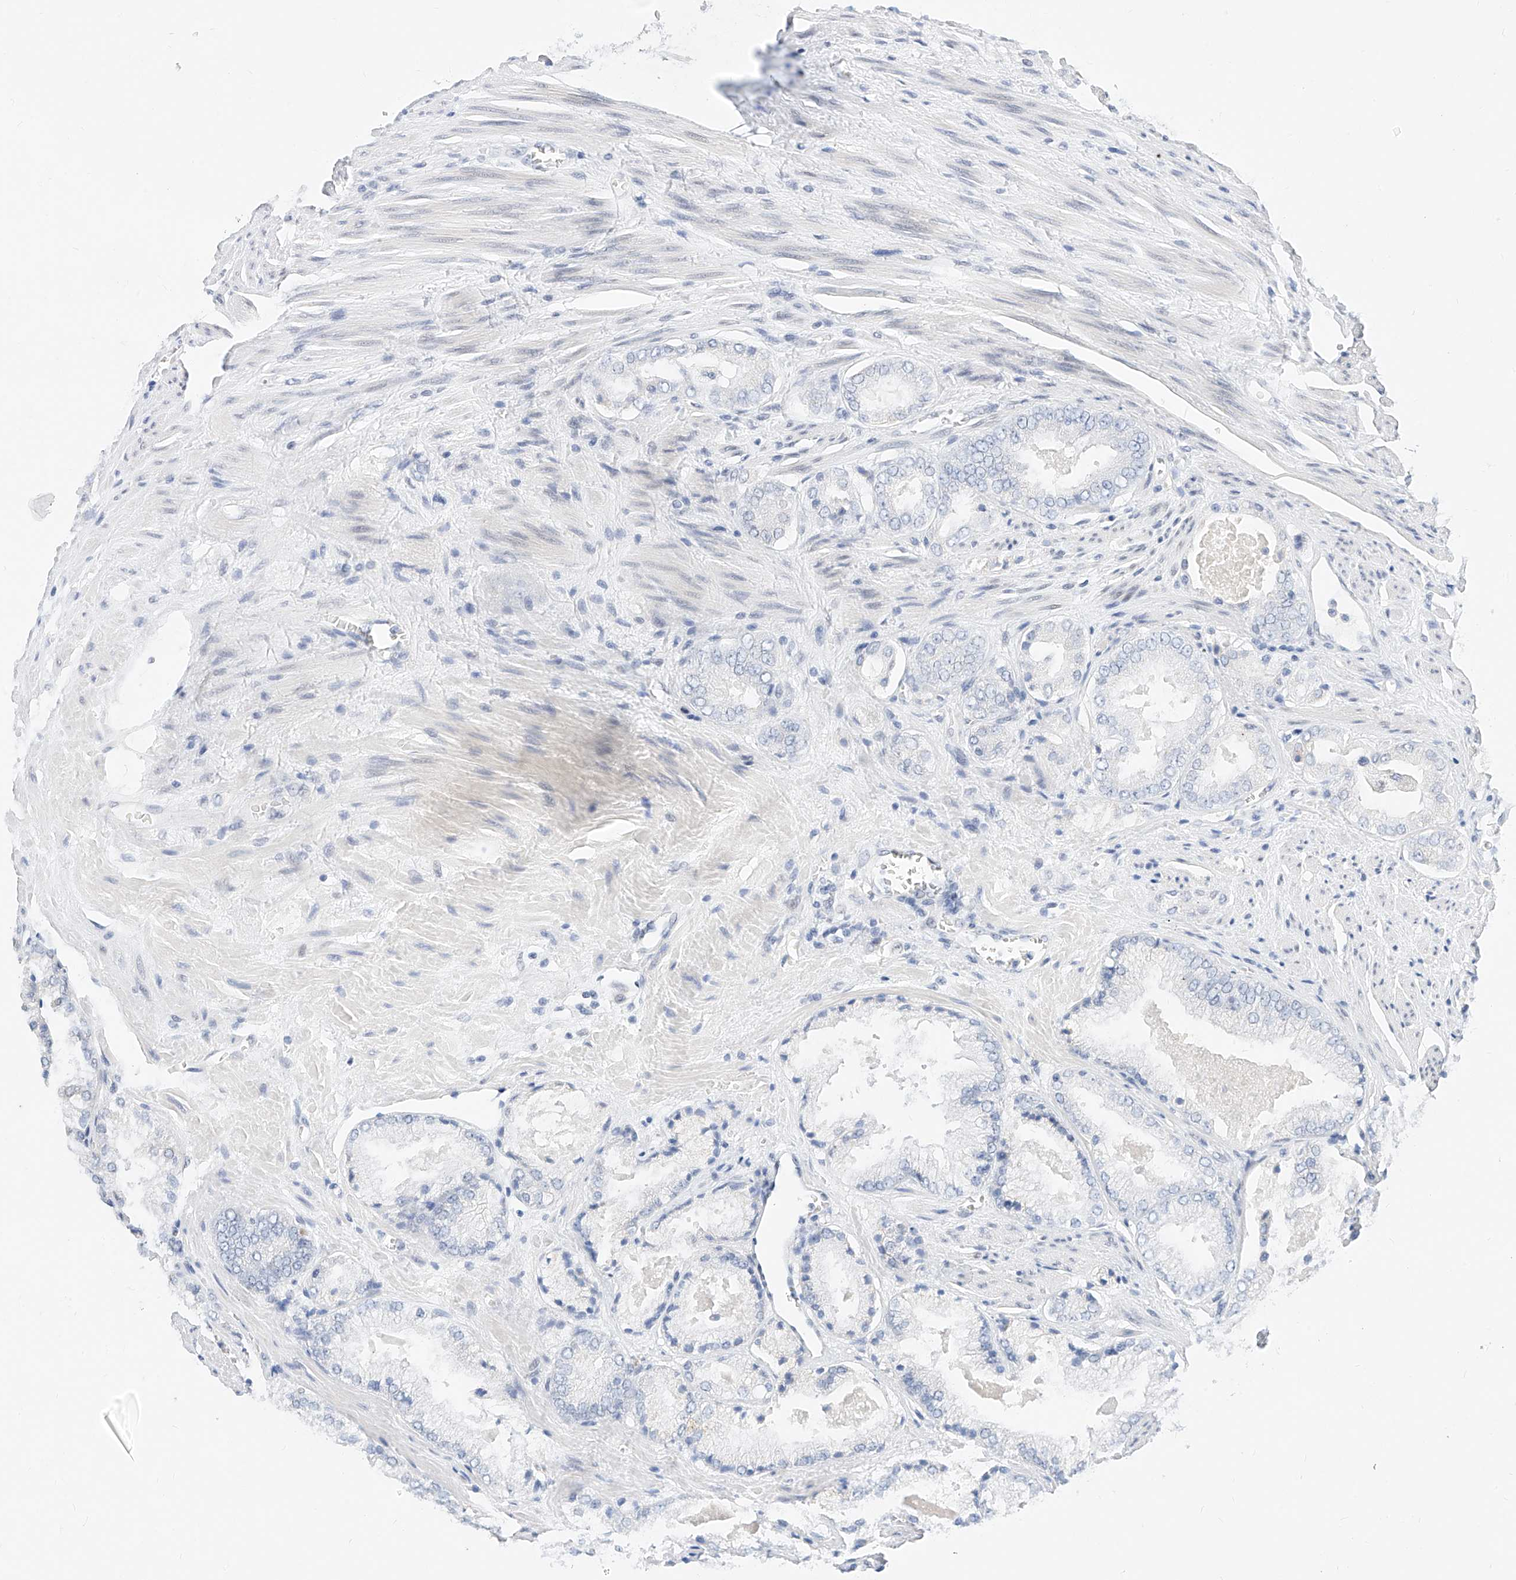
{"staining": {"intensity": "negative", "quantity": "none", "location": "none"}, "tissue": "prostate cancer", "cell_type": "Tumor cells", "image_type": "cancer", "snomed": [{"axis": "morphology", "description": "Adenocarcinoma, High grade"}, {"axis": "topography", "description": "Prostate"}], "caption": "High power microscopy histopathology image of an immunohistochemistry photomicrograph of high-grade adenocarcinoma (prostate), revealing no significant expression in tumor cells.", "gene": "KCNJ1", "patient": {"sex": "male", "age": 58}}